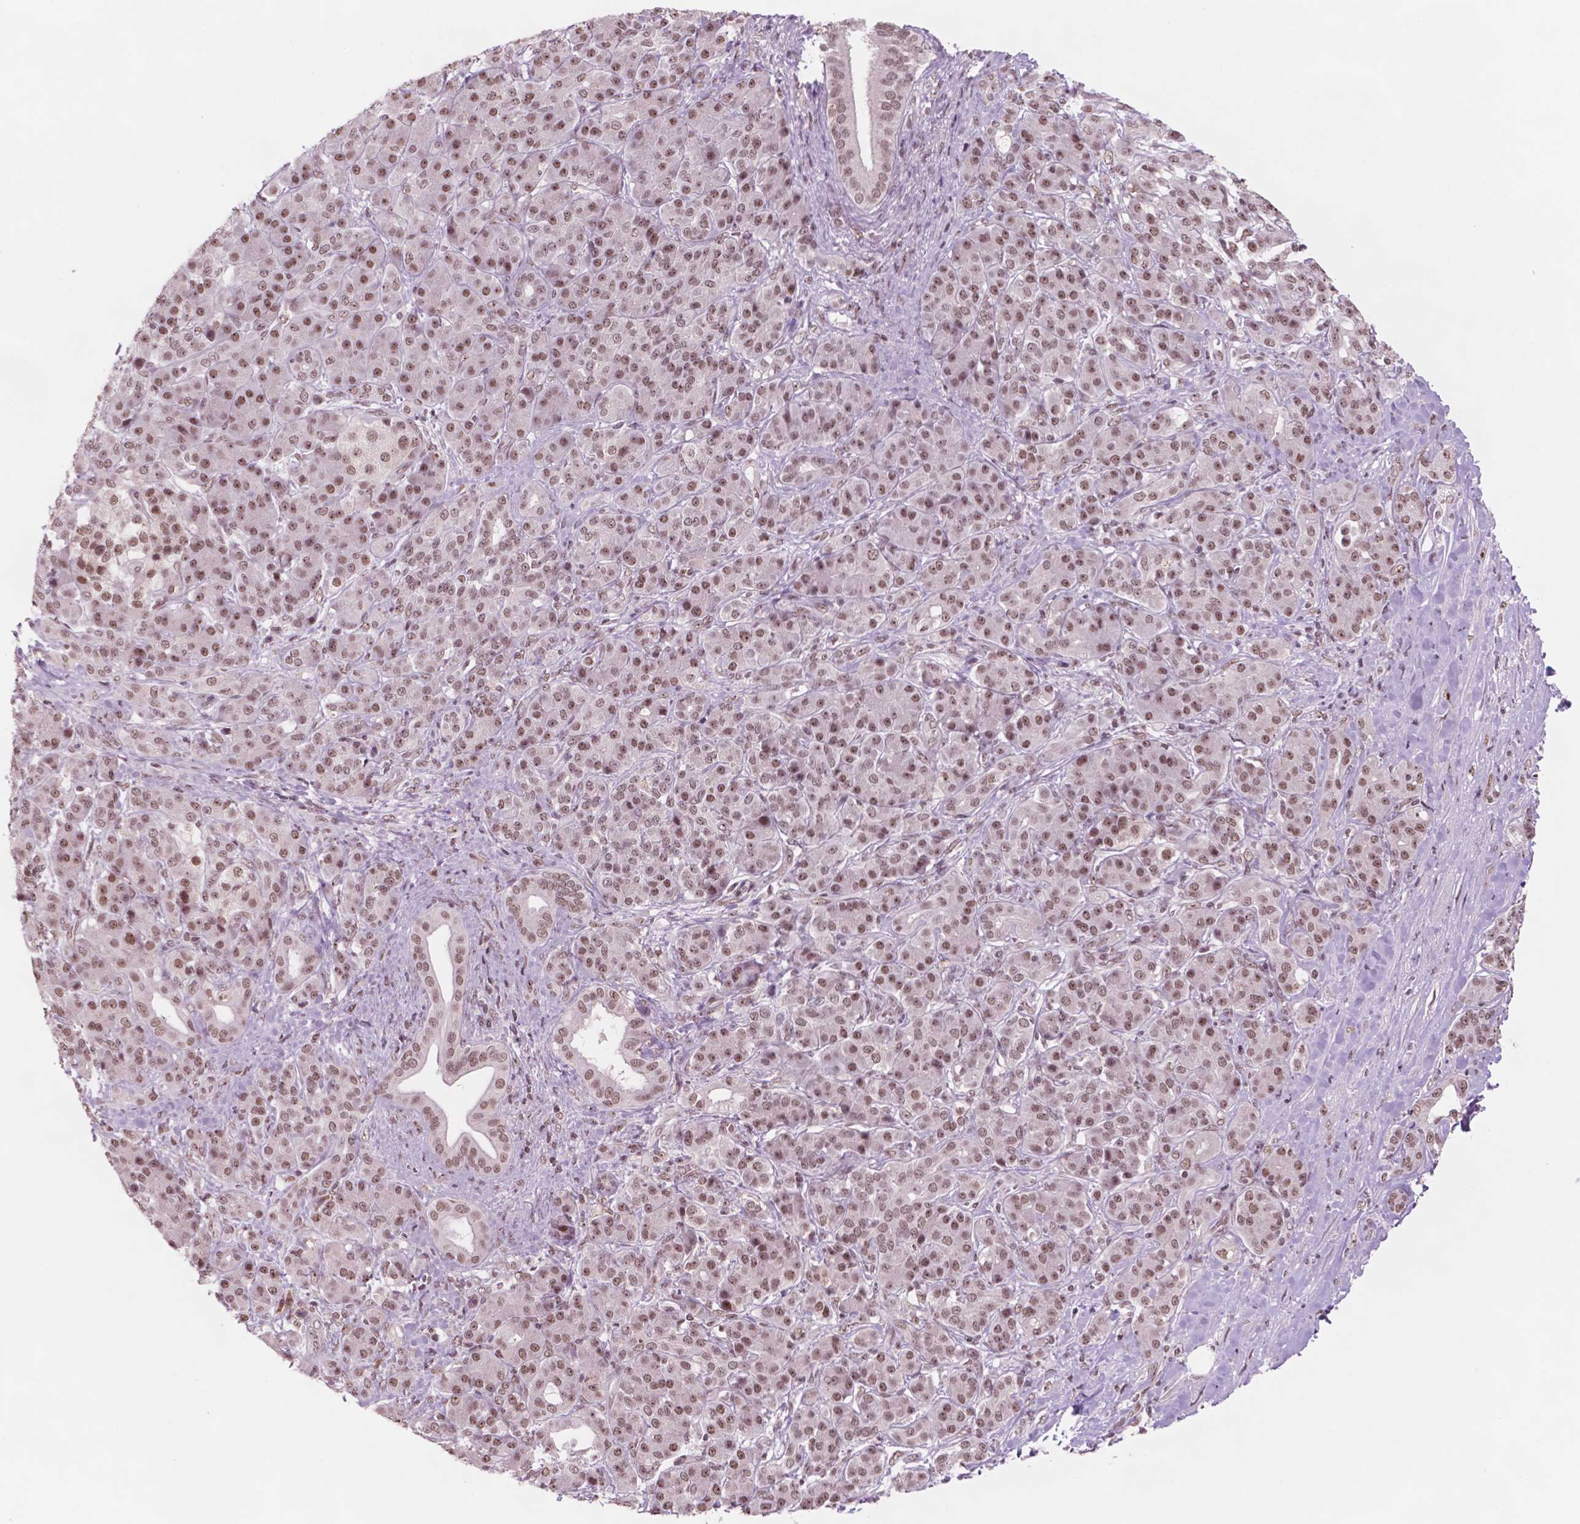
{"staining": {"intensity": "moderate", "quantity": ">75%", "location": "nuclear"}, "tissue": "pancreatic cancer", "cell_type": "Tumor cells", "image_type": "cancer", "snomed": [{"axis": "morphology", "description": "Normal tissue, NOS"}, {"axis": "morphology", "description": "Inflammation, NOS"}, {"axis": "morphology", "description": "Adenocarcinoma, NOS"}, {"axis": "topography", "description": "Pancreas"}], "caption": "The immunohistochemical stain shows moderate nuclear staining in tumor cells of pancreatic adenocarcinoma tissue. The protein of interest is shown in brown color, while the nuclei are stained blue.", "gene": "POLR2E", "patient": {"sex": "male", "age": 57}}